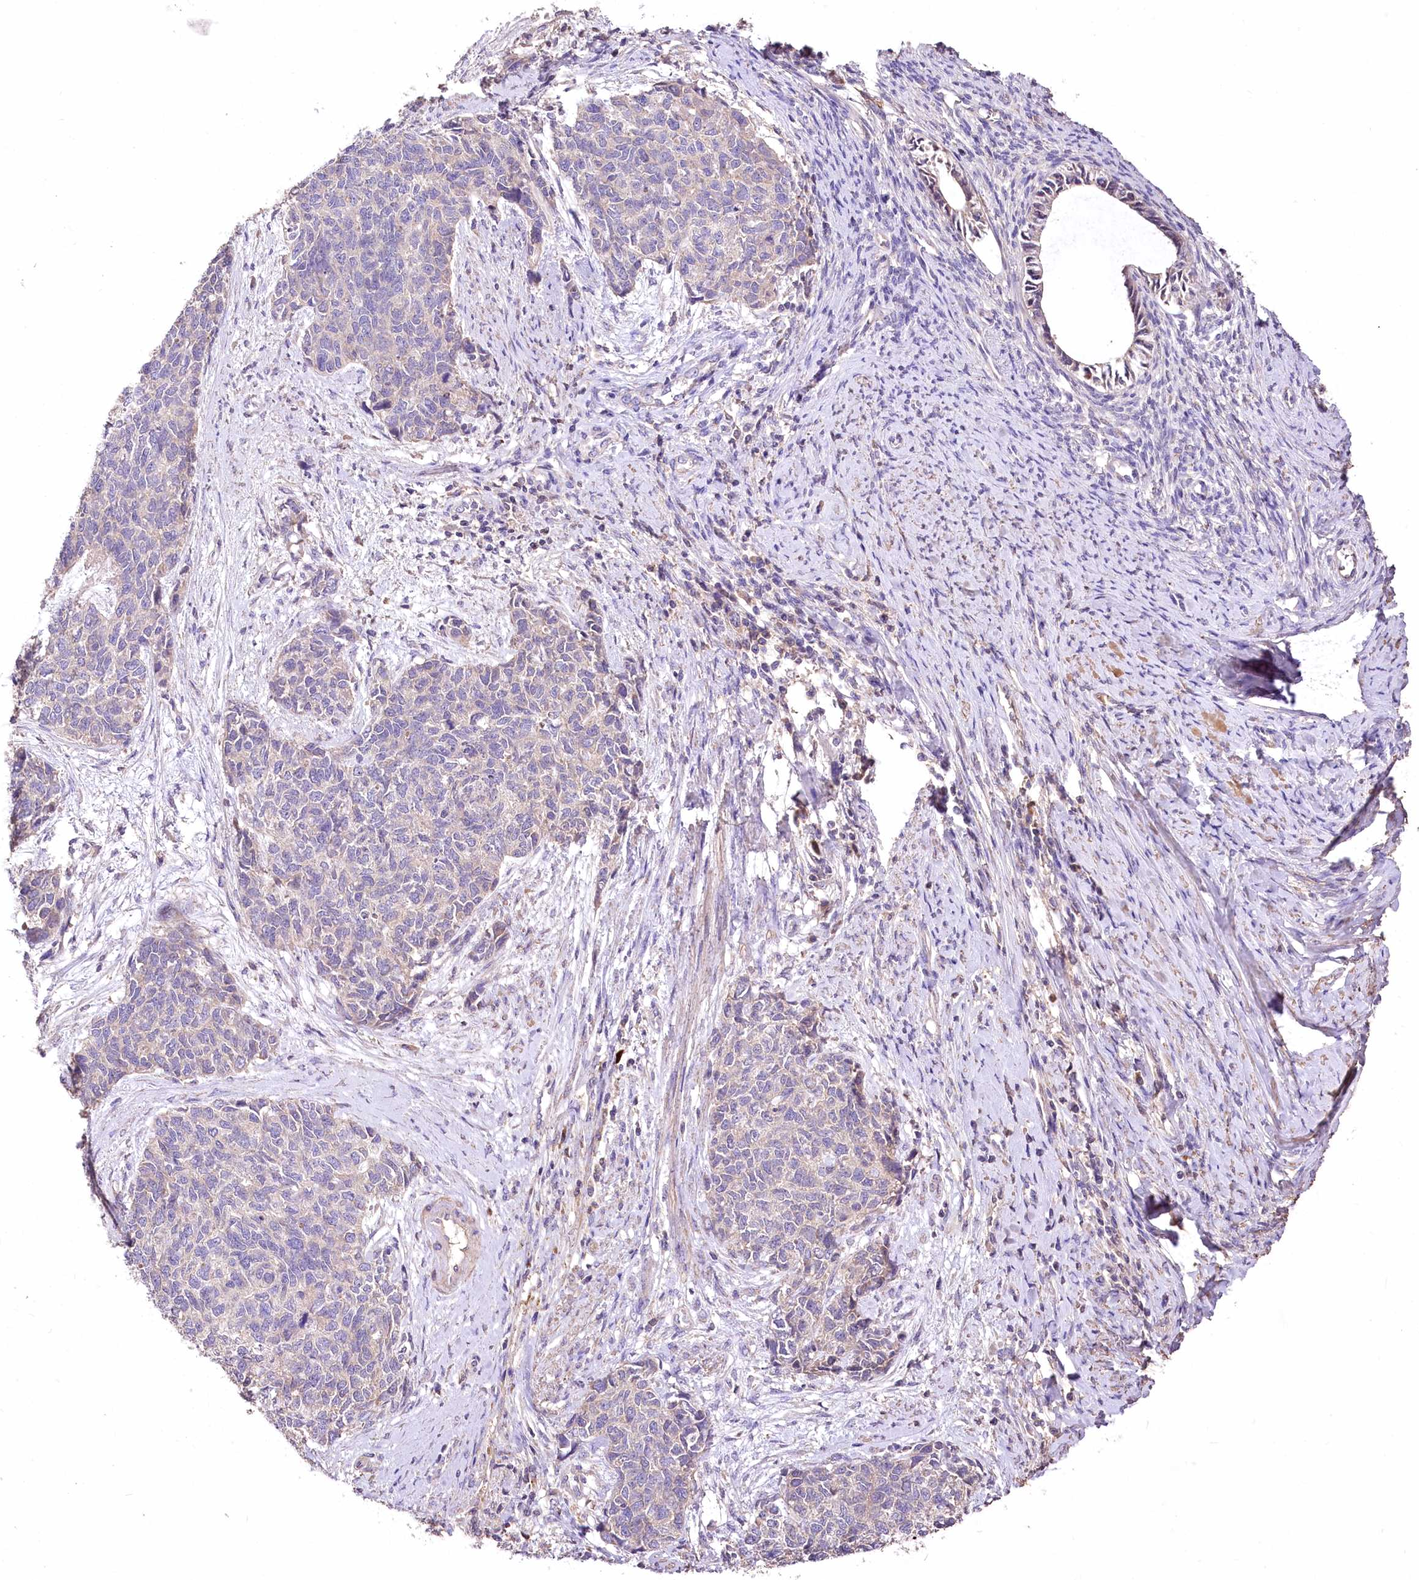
{"staining": {"intensity": "negative", "quantity": "none", "location": "none"}, "tissue": "cervical cancer", "cell_type": "Tumor cells", "image_type": "cancer", "snomed": [{"axis": "morphology", "description": "Squamous cell carcinoma, NOS"}, {"axis": "topography", "description": "Cervix"}], "caption": "The immunohistochemistry micrograph has no significant positivity in tumor cells of cervical squamous cell carcinoma tissue.", "gene": "PCYOX1L", "patient": {"sex": "female", "age": 63}}